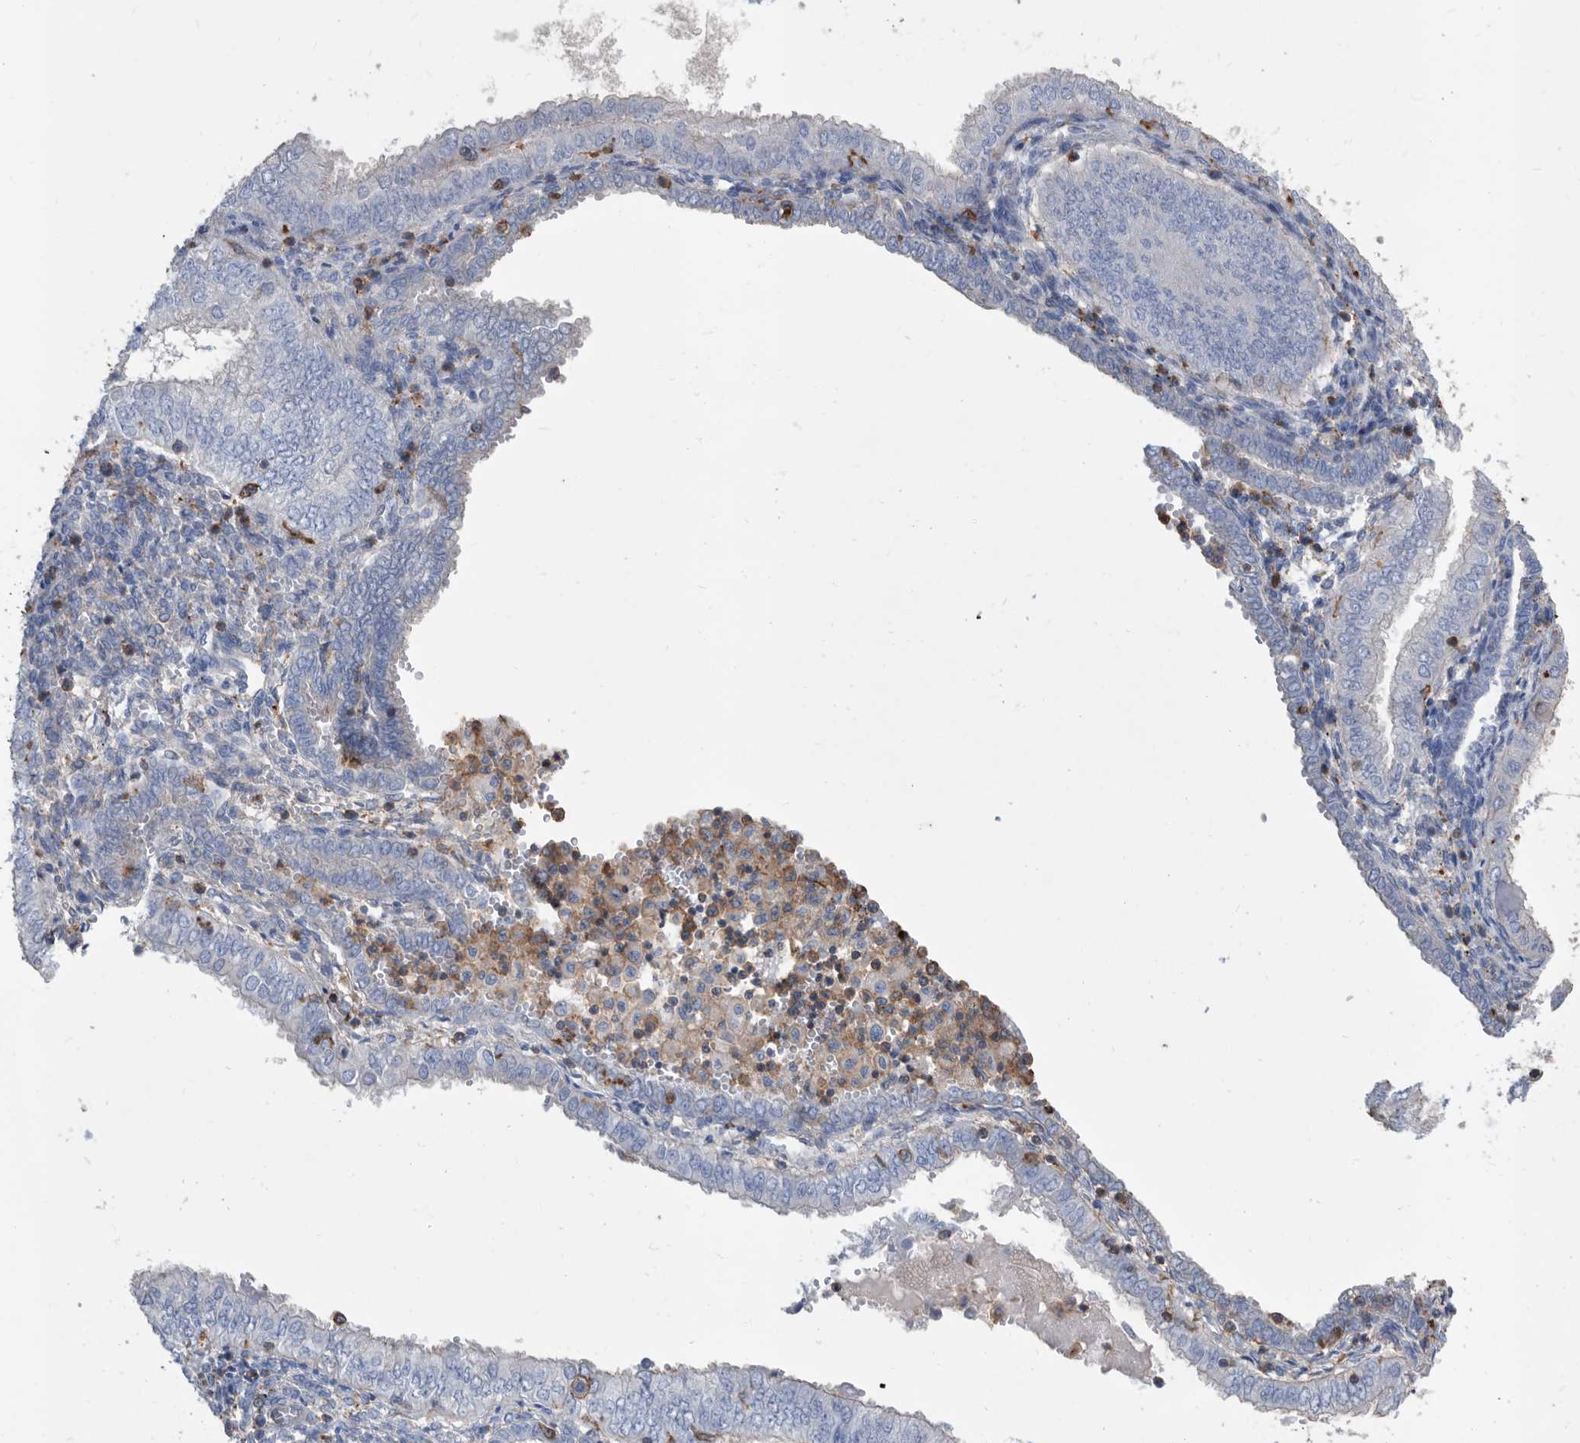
{"staining": {"intensity": "negative", "quantity": "none", "location": "none"}, "tissue": "endometrial cancer", "cell_type": "Tumor cells", "image_type": "cancer", "snomed": [{"axis": "morphology", "description": "Normal tissue, NOS"}, {"axis": "morphology", "description": "Adenocarcinoma, NOS"}, {"axis": "topography", "description": "Endometrium"}], "caption": "There is no significant staining in tumor cells of endometrial adenocarcinoma.", "gene": "MS4A4A", "patient": {"sex": "female", "age": 53}}